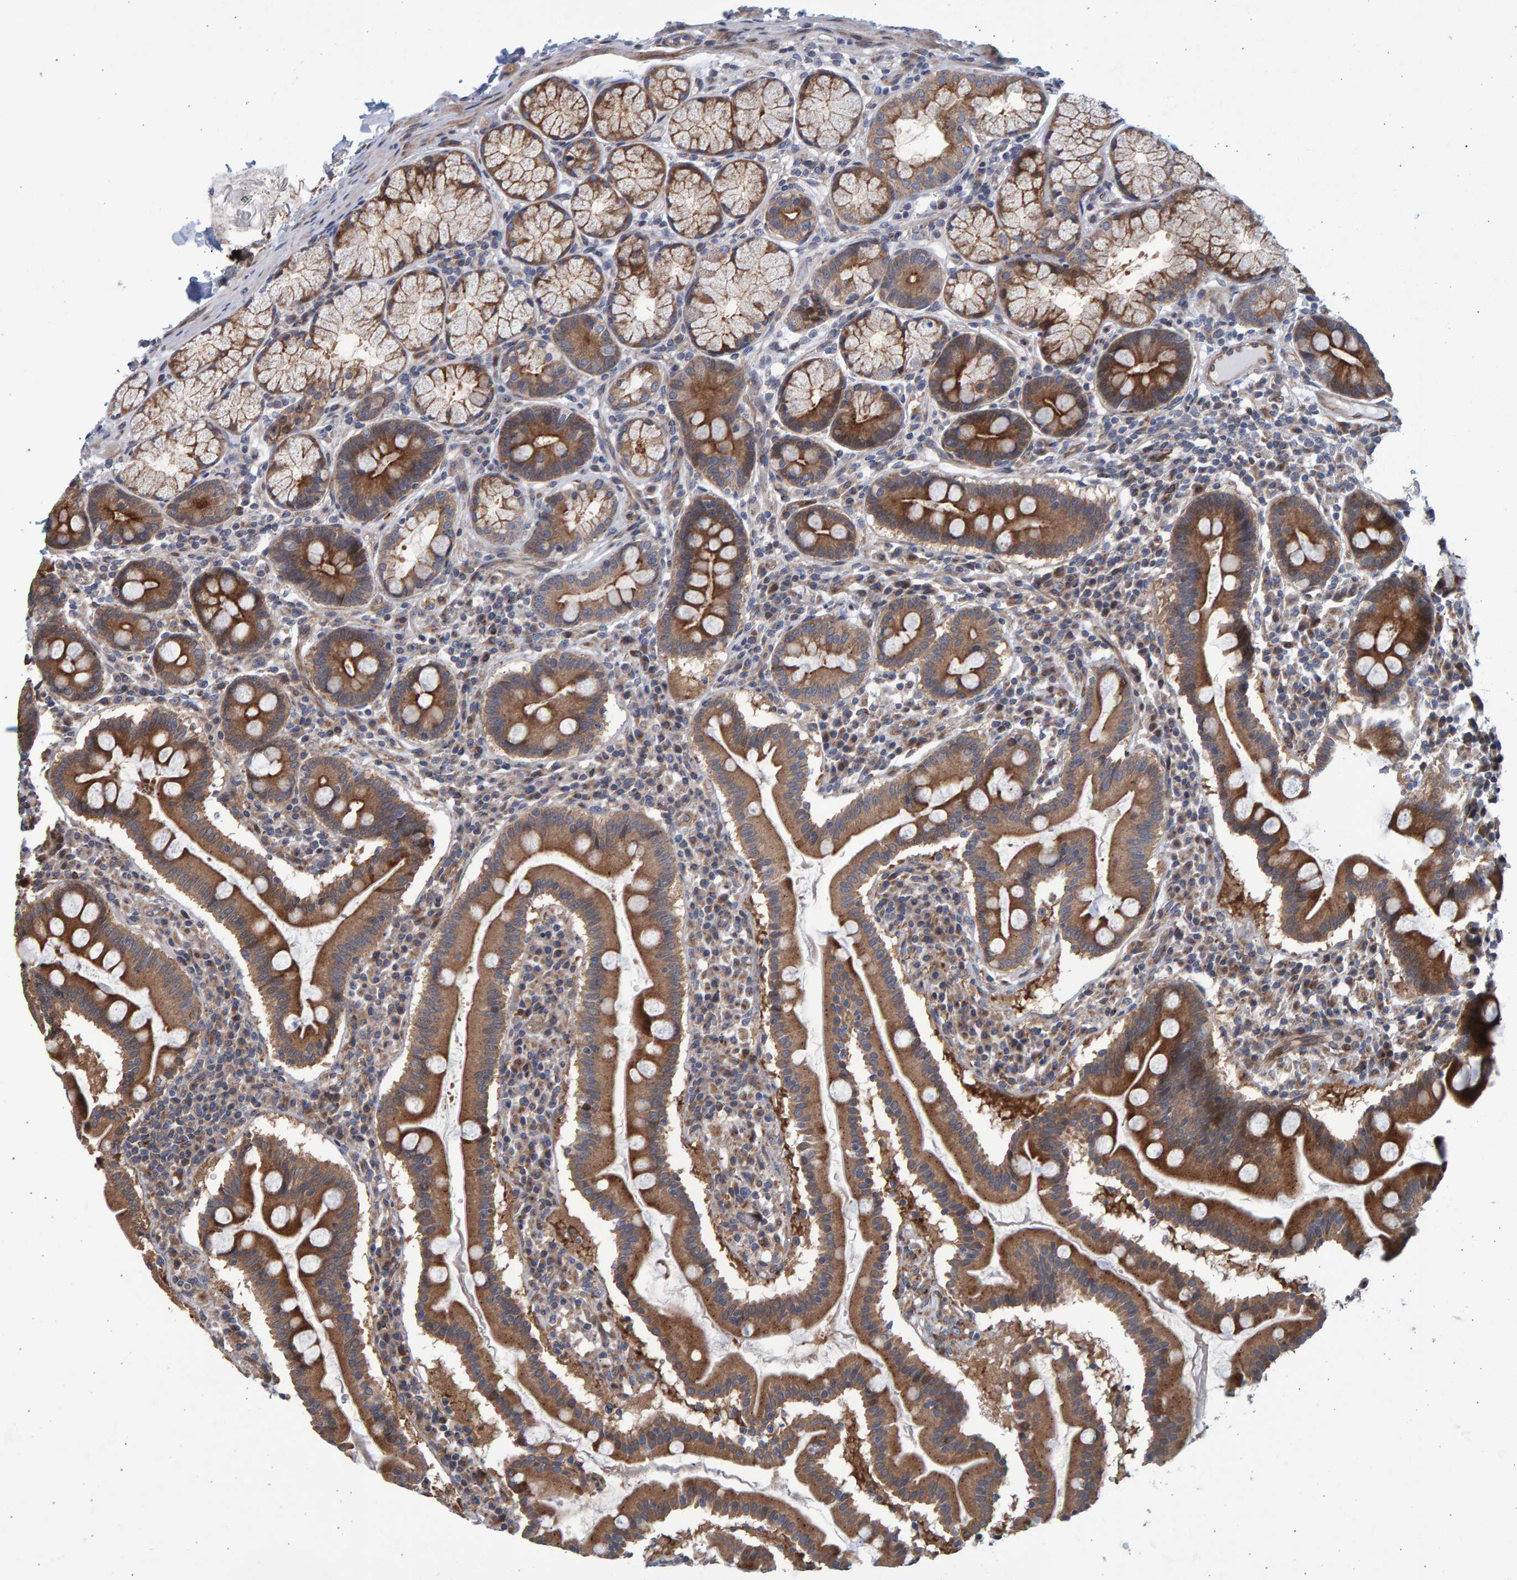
{"staining": {"intensity": "strong", "quantity": ">75%", "location": "cytoplasmic/membranous"}, "tissue": "duodenum", "cell_type": "Glandular cells", "image_type": "normal", "snomed": [{"axis": "morphology", "description": "Normal tissue, NOS"}, {"axis": "topography", "description": "Duodenum"}], "caption": "Glandular cells show high levels of strong cytoplasmic/membranous positivity in approximately >75% of cells in normal duodenum.", "gene": "LRBA", "patient": {"sex": "male", "age": 50}}